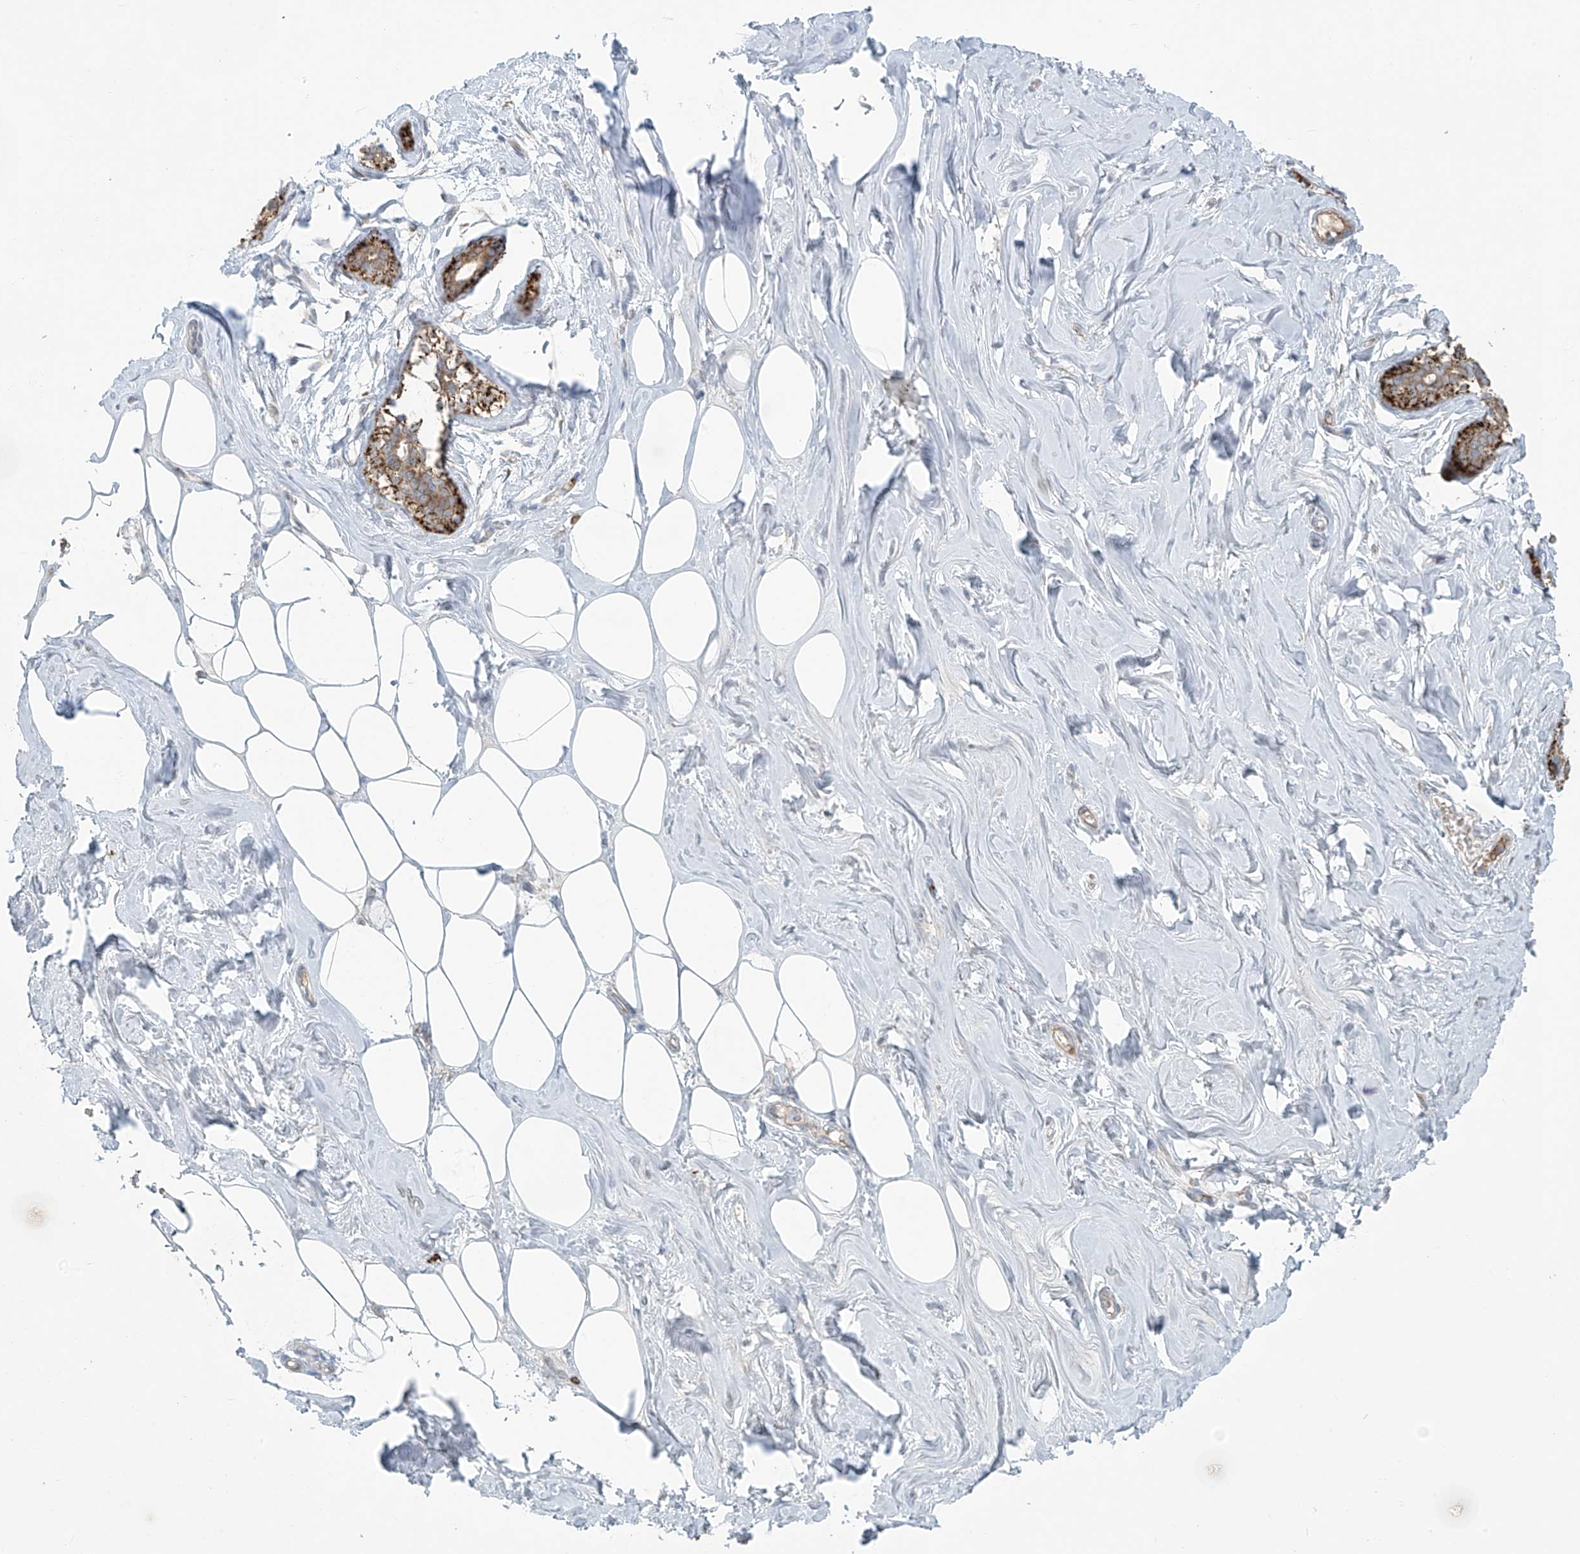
{"staining": {"intensity": "weak", "quantity": "25%-75%", "location": "cytoplasmic/membranous"}, "tissue": "adipose tissue", "cell_type": "Adipocytes", "image_type": "normal", "snomed": [{"axis": "morphology", "description": "Normal tissue, NOS"}, {"axis": "morphology", "description": "Fibrosis, NOS"}, {"axis": "topography", "description": "Breast"}, {"axis": "topography", "description": "Adipose tissue"}], "caption": "A low amount of weak cytoplasmic/membranous staining is present in about 25%-75% of adipocytes in normal adipose tissue.", "gene": "LZTS3", "patient": {"sex": "female", "age": 39}}